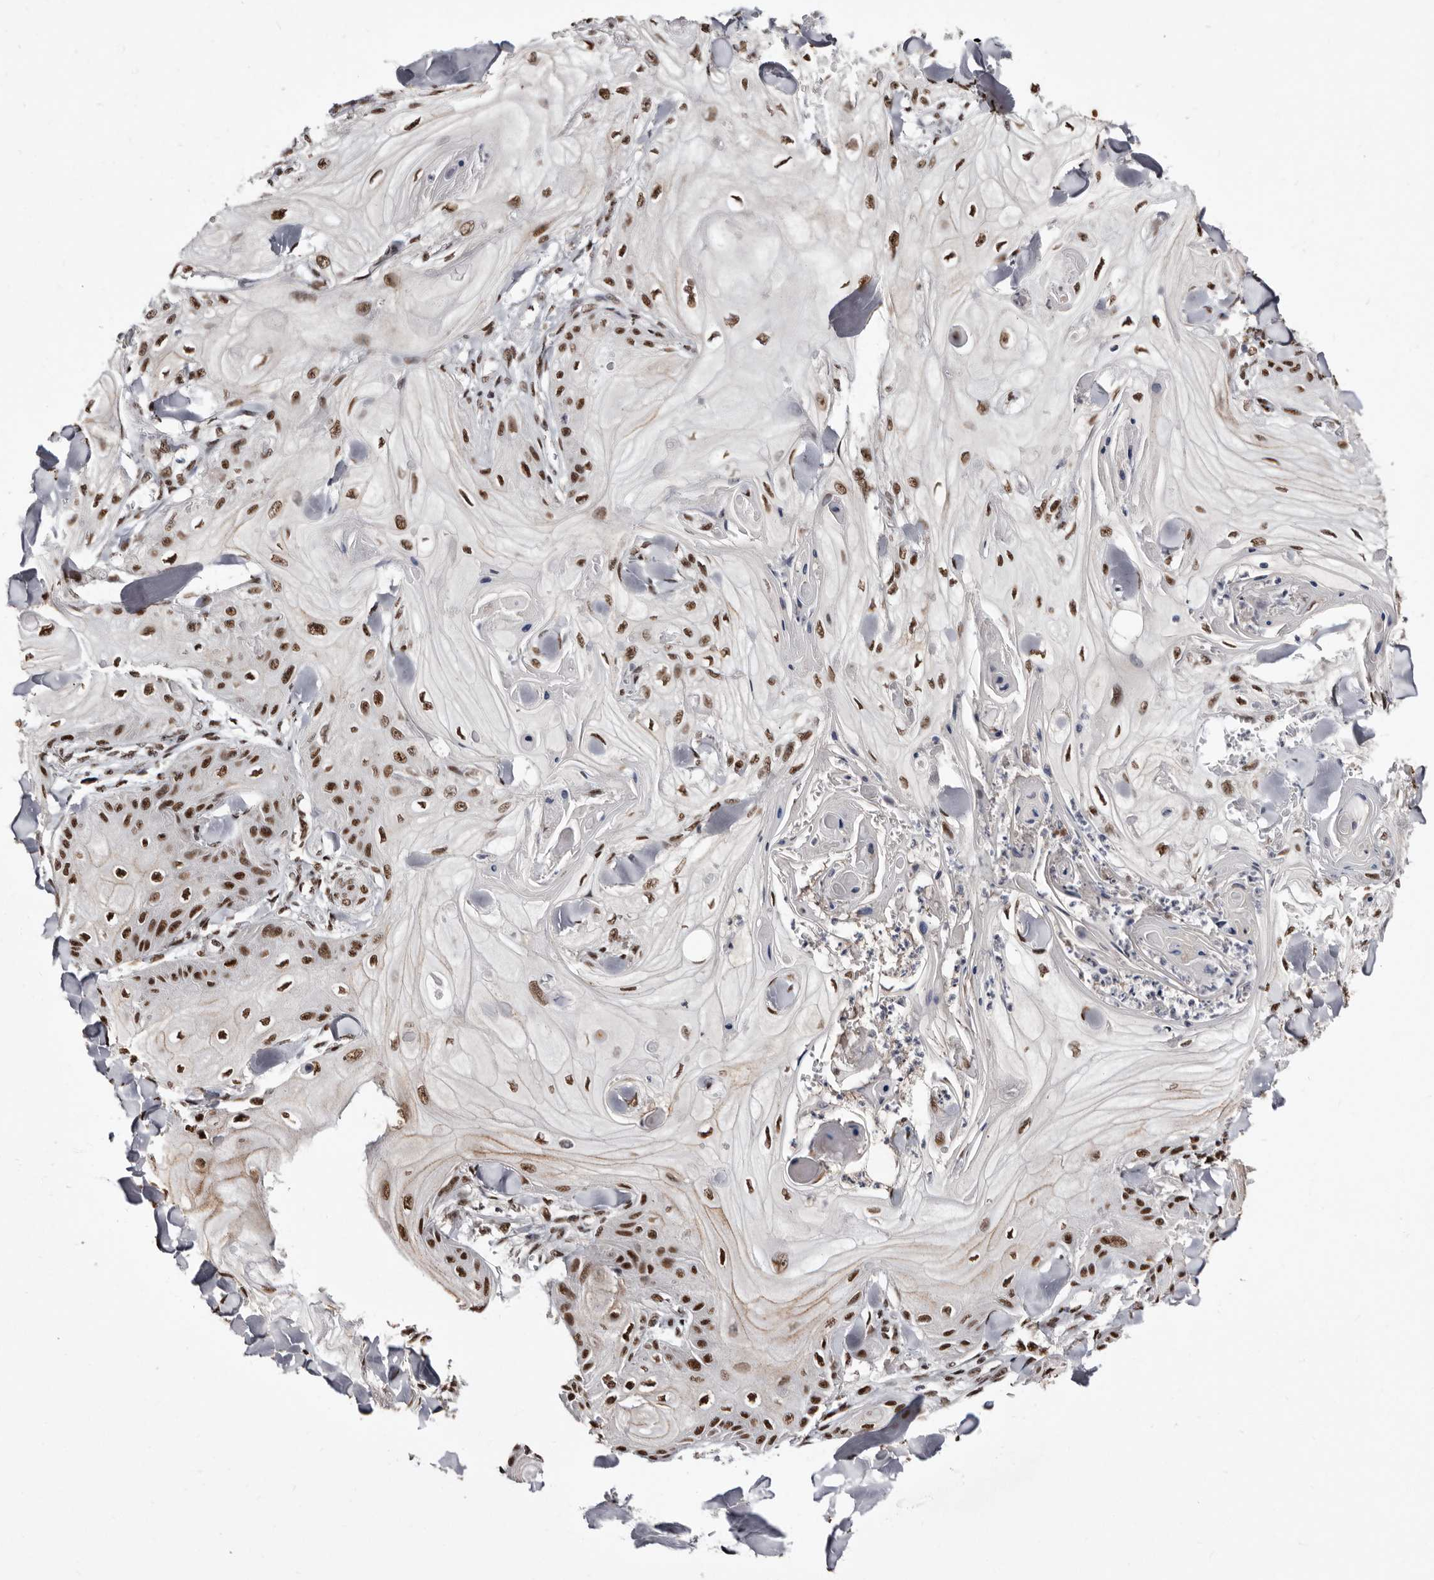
{"staining": {"intensity": "moderate", "quantity": ">75%", "location": "nuclear"}, "tissue": "skin cancer", "cell_type": "Tumor cells", "image_type": "cancer", "snomed": [{"axis": "morphology", "description": "Squamous cell carcinoma, NOS"}, {"axis": "topography", "description": "Skin"}], "caption": "An IHC micrograph of neoplastic tissue is shown. Protein staining in brown highlights moderate nuclear positivity in skin squamous cell carcinoma within tumor cells.", "gene": "ANAPC11", "patient": {"sex": "male", "age": 74}}